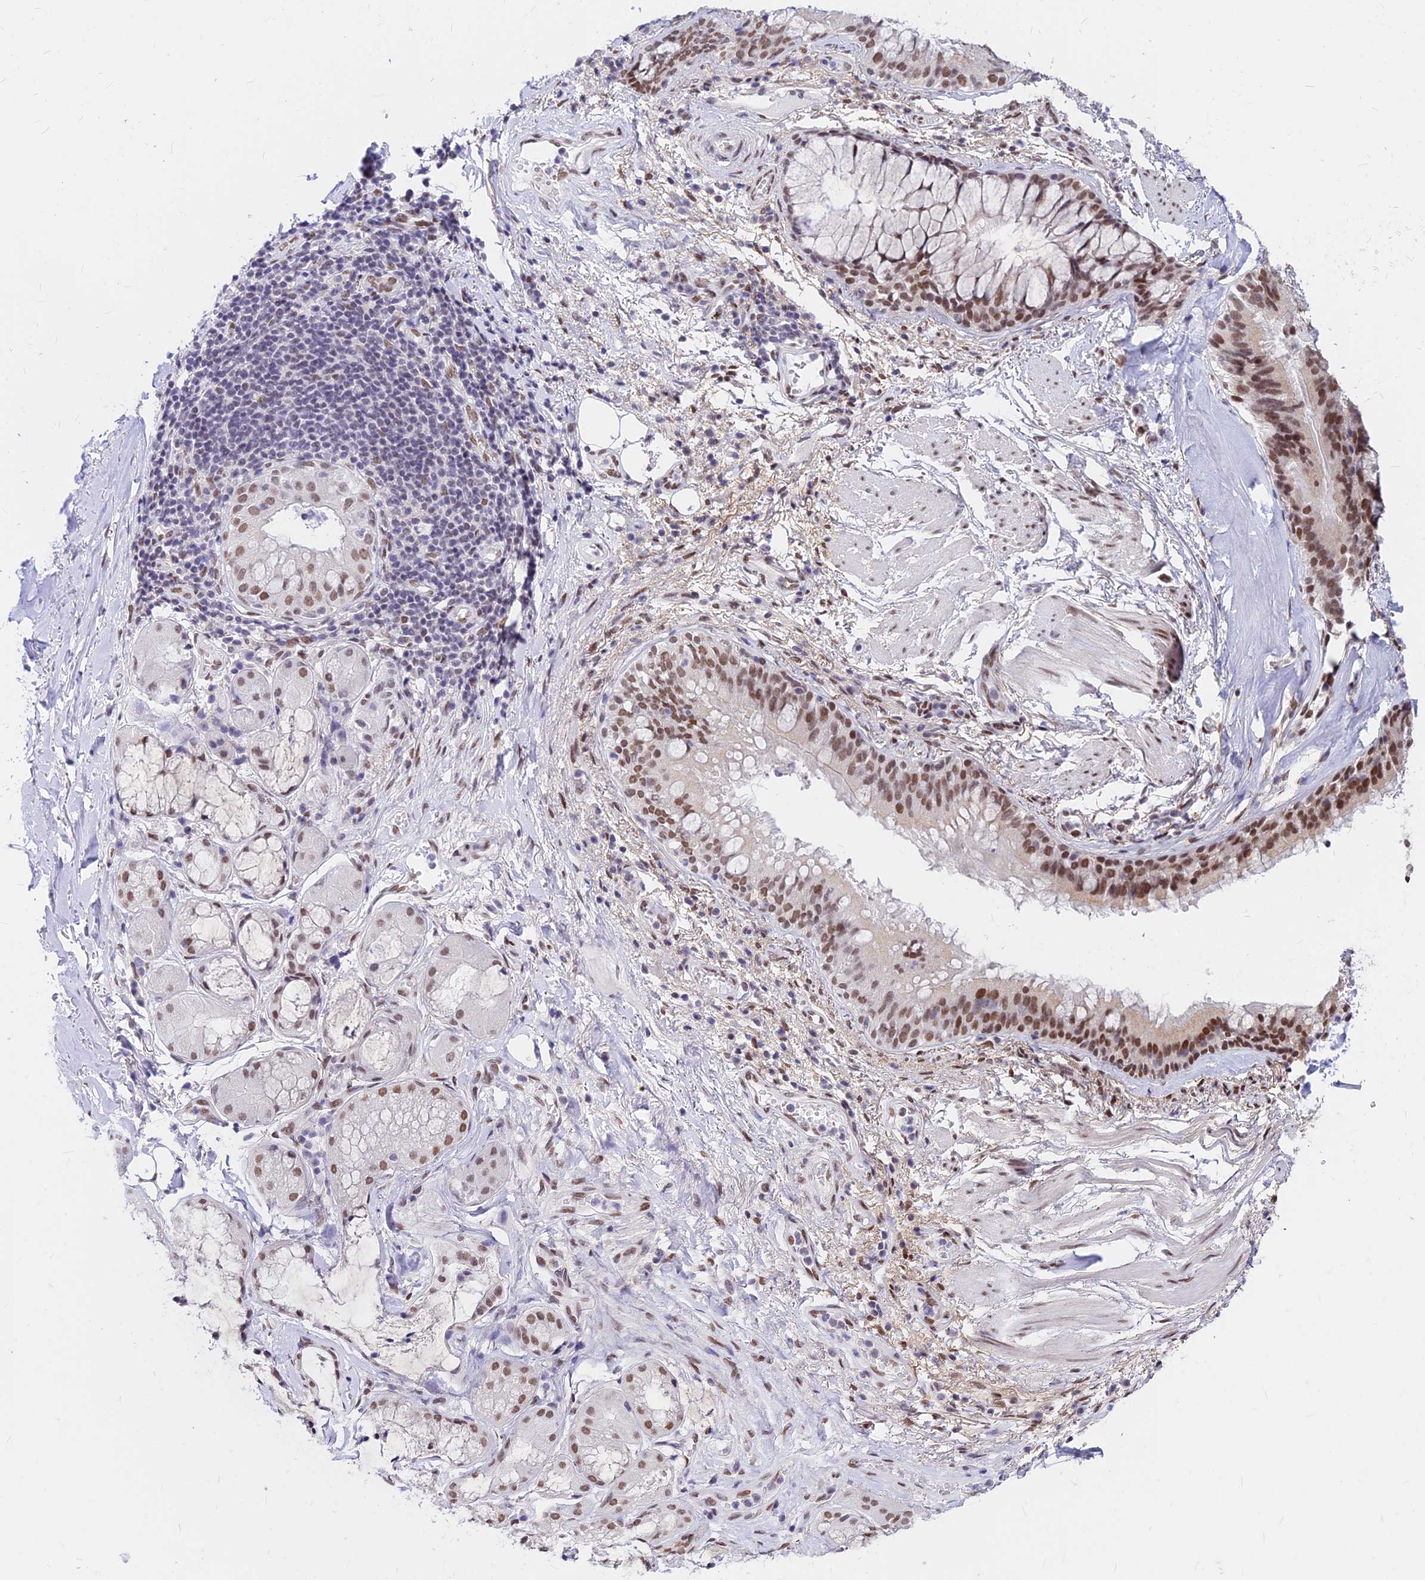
{"staining": {"intensity": "moderate", "quantity": ">75%", "location": "nuclear"}, "tissue": "adipose tissue", "cell_type": "Adipocytes", "image_type": "normal", "snomed": [{"axis": "morphology", "description": "Normal tissue, NOS"}, {"axis": "topography", "description": "Lymph node"}, {"axis": "topography", "description": "Cartilage tissue"}, {"axis": "topography", "description": "Bronchus"}], "caption": "Protein expression analysis of unremarkable human adipose tissue reveals moderate nuclear positivity in about >75% of adipocytes.", "gene": "KCTD13", "patient": {"sex": "male", "age": 63}}